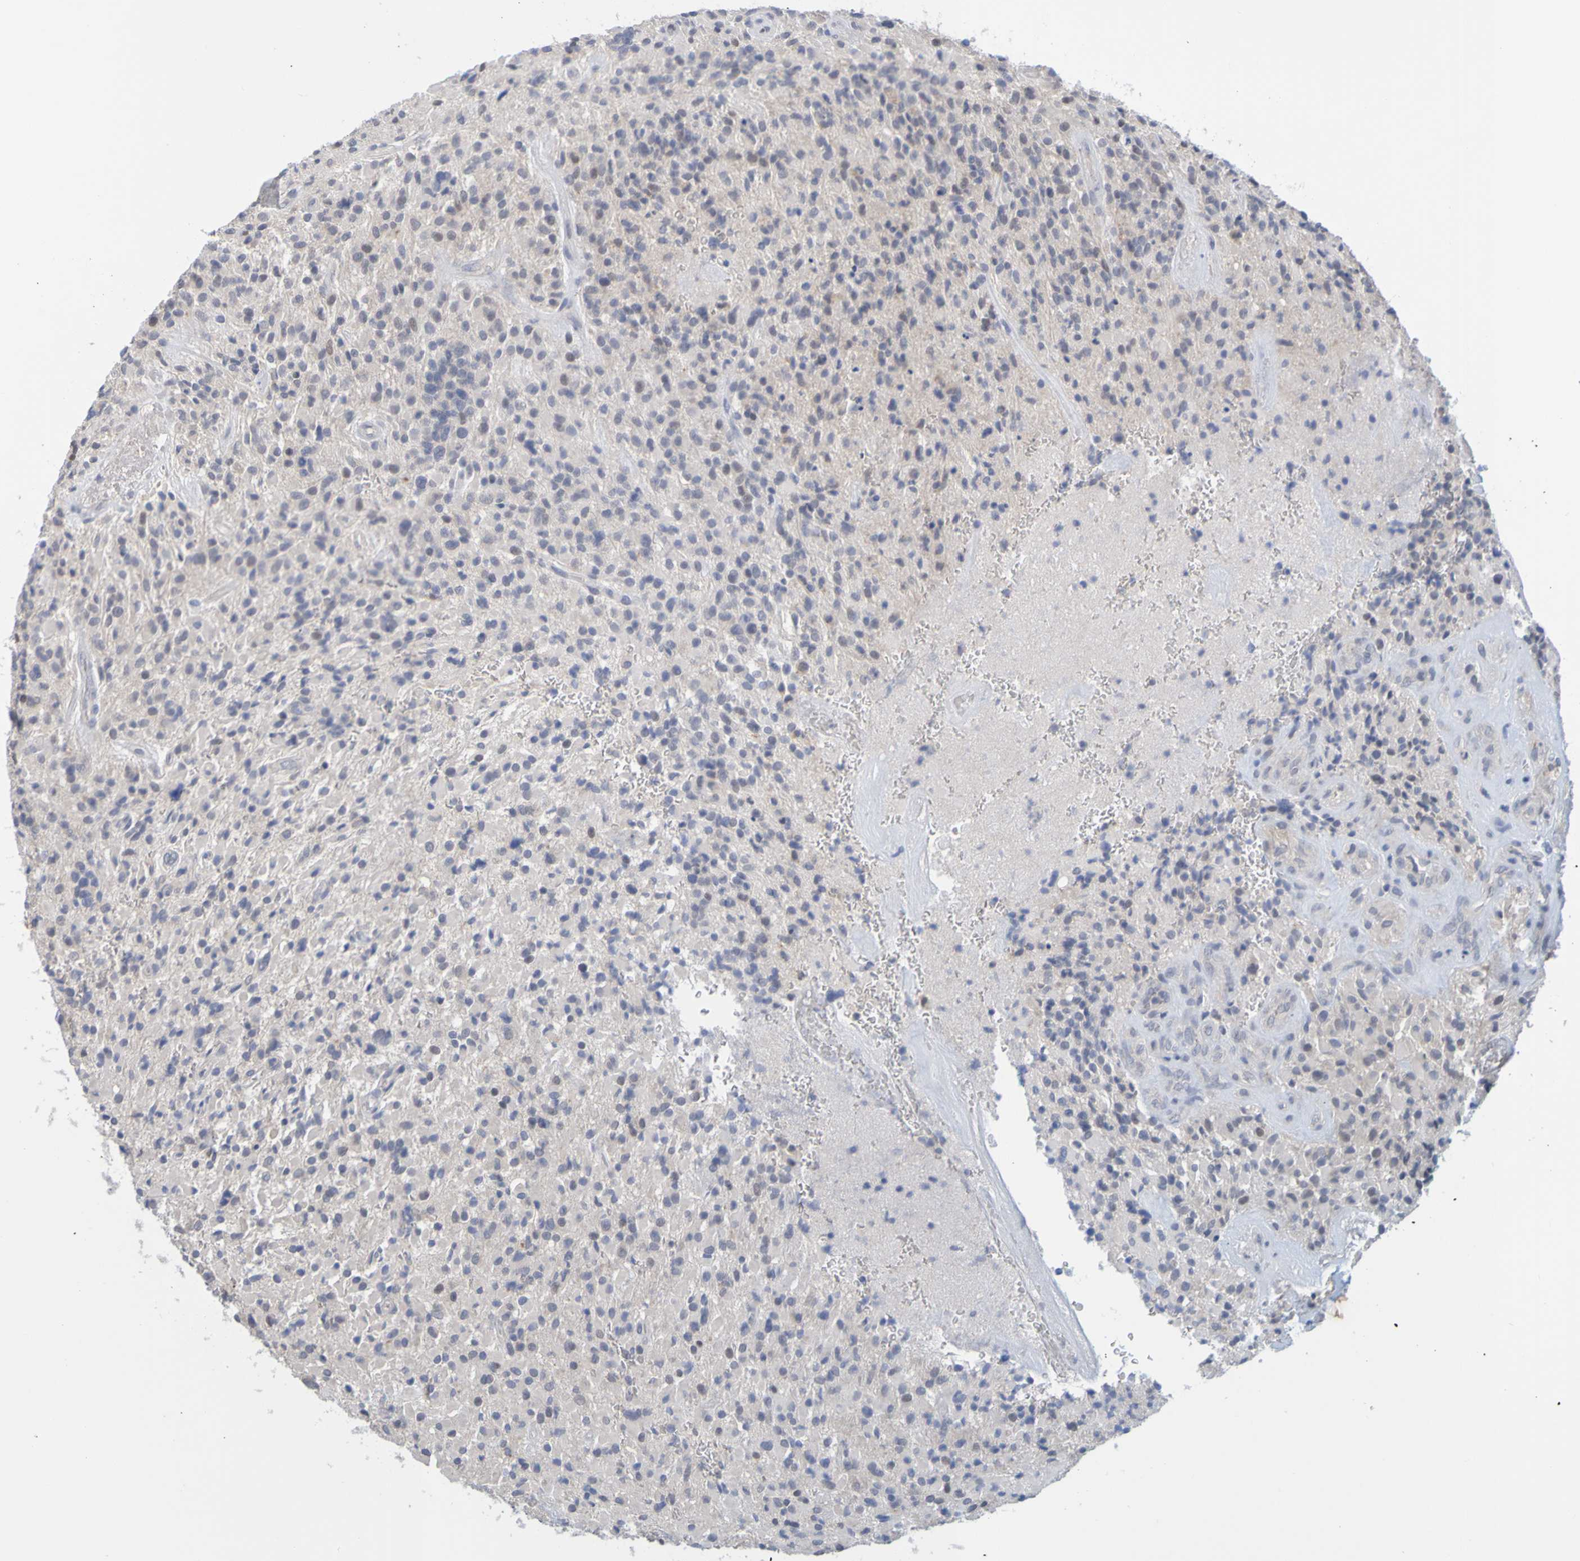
{"staining": {"intensity": "negative", "quantity": "none", "location": "none"}, "tissue": "glioma", "cell_type": "Tumor cells", "image_type": "cancer", "snomed": [{"axis": "morphology", "description": "Glioma, malignant, High grade"}, {"axis": "topography", "description": "Brain"}], "caption": "Tumor cells show no significant positivity in glioma.", "gene": "ENDOU", "patient": {"sex": "male", "age": 71}}